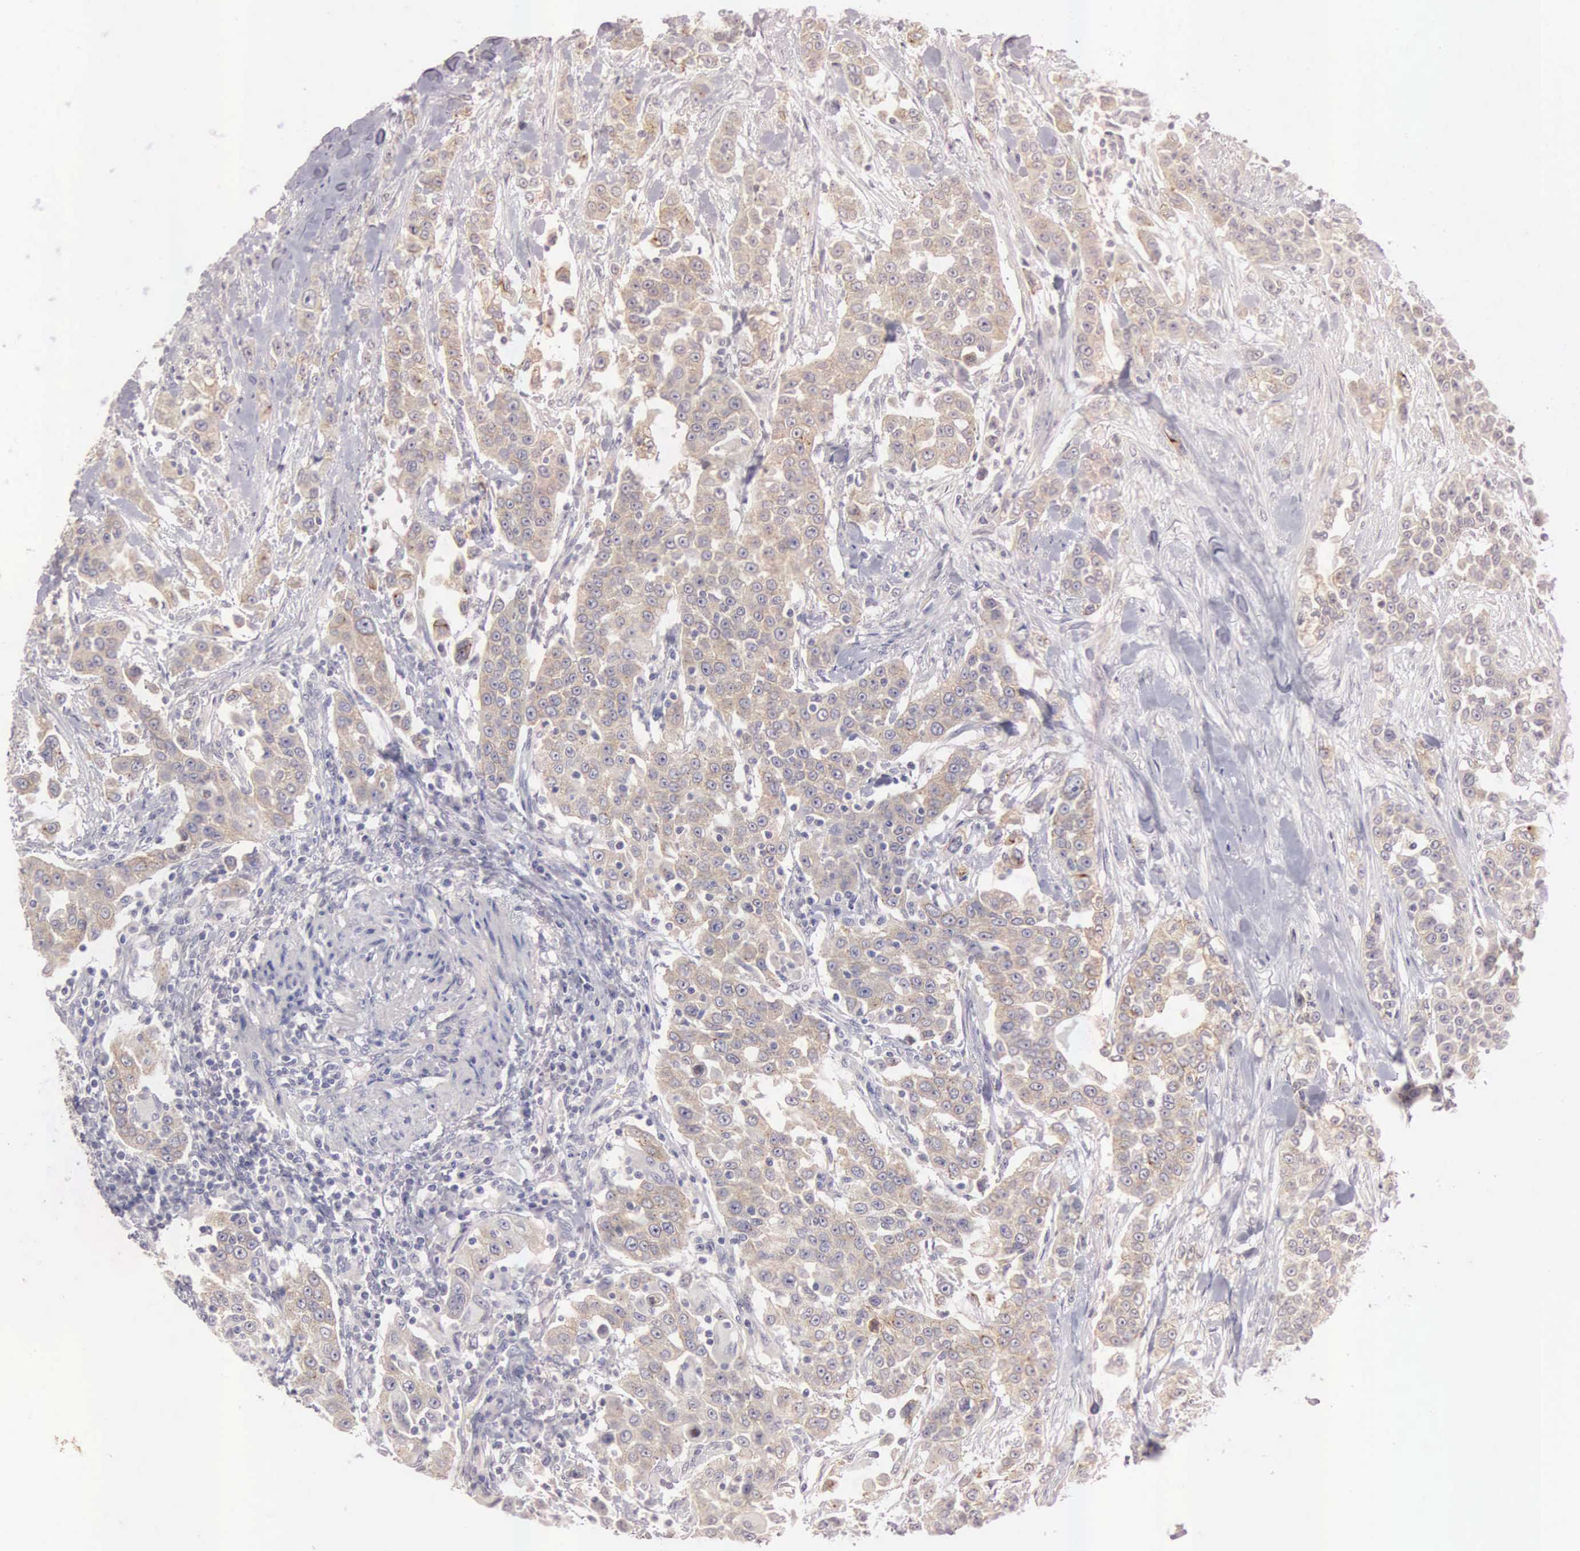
{"staining": {"intensity": "moderate", "quantity": ">75%", "location": "cytoplasmic/membranous"}, "tissue": "urothelial cancer", "cell_type": "Tumor cells", "image_type": "cancer", "snomed": [{"axis": "morphology", "description": "Urothelial carcinoma, High grade"}, {"axis": "topography", "description": "Urinary bladder"}], "caption": "Brown immunohistochemical staining in high-grade urothelial carcinoma demonstrates moderate cytoplasmic/membranous expression in about >75% of tumor cells.", "gene": "CEP170B", "patient": {"sex": "female", "age": 80}}